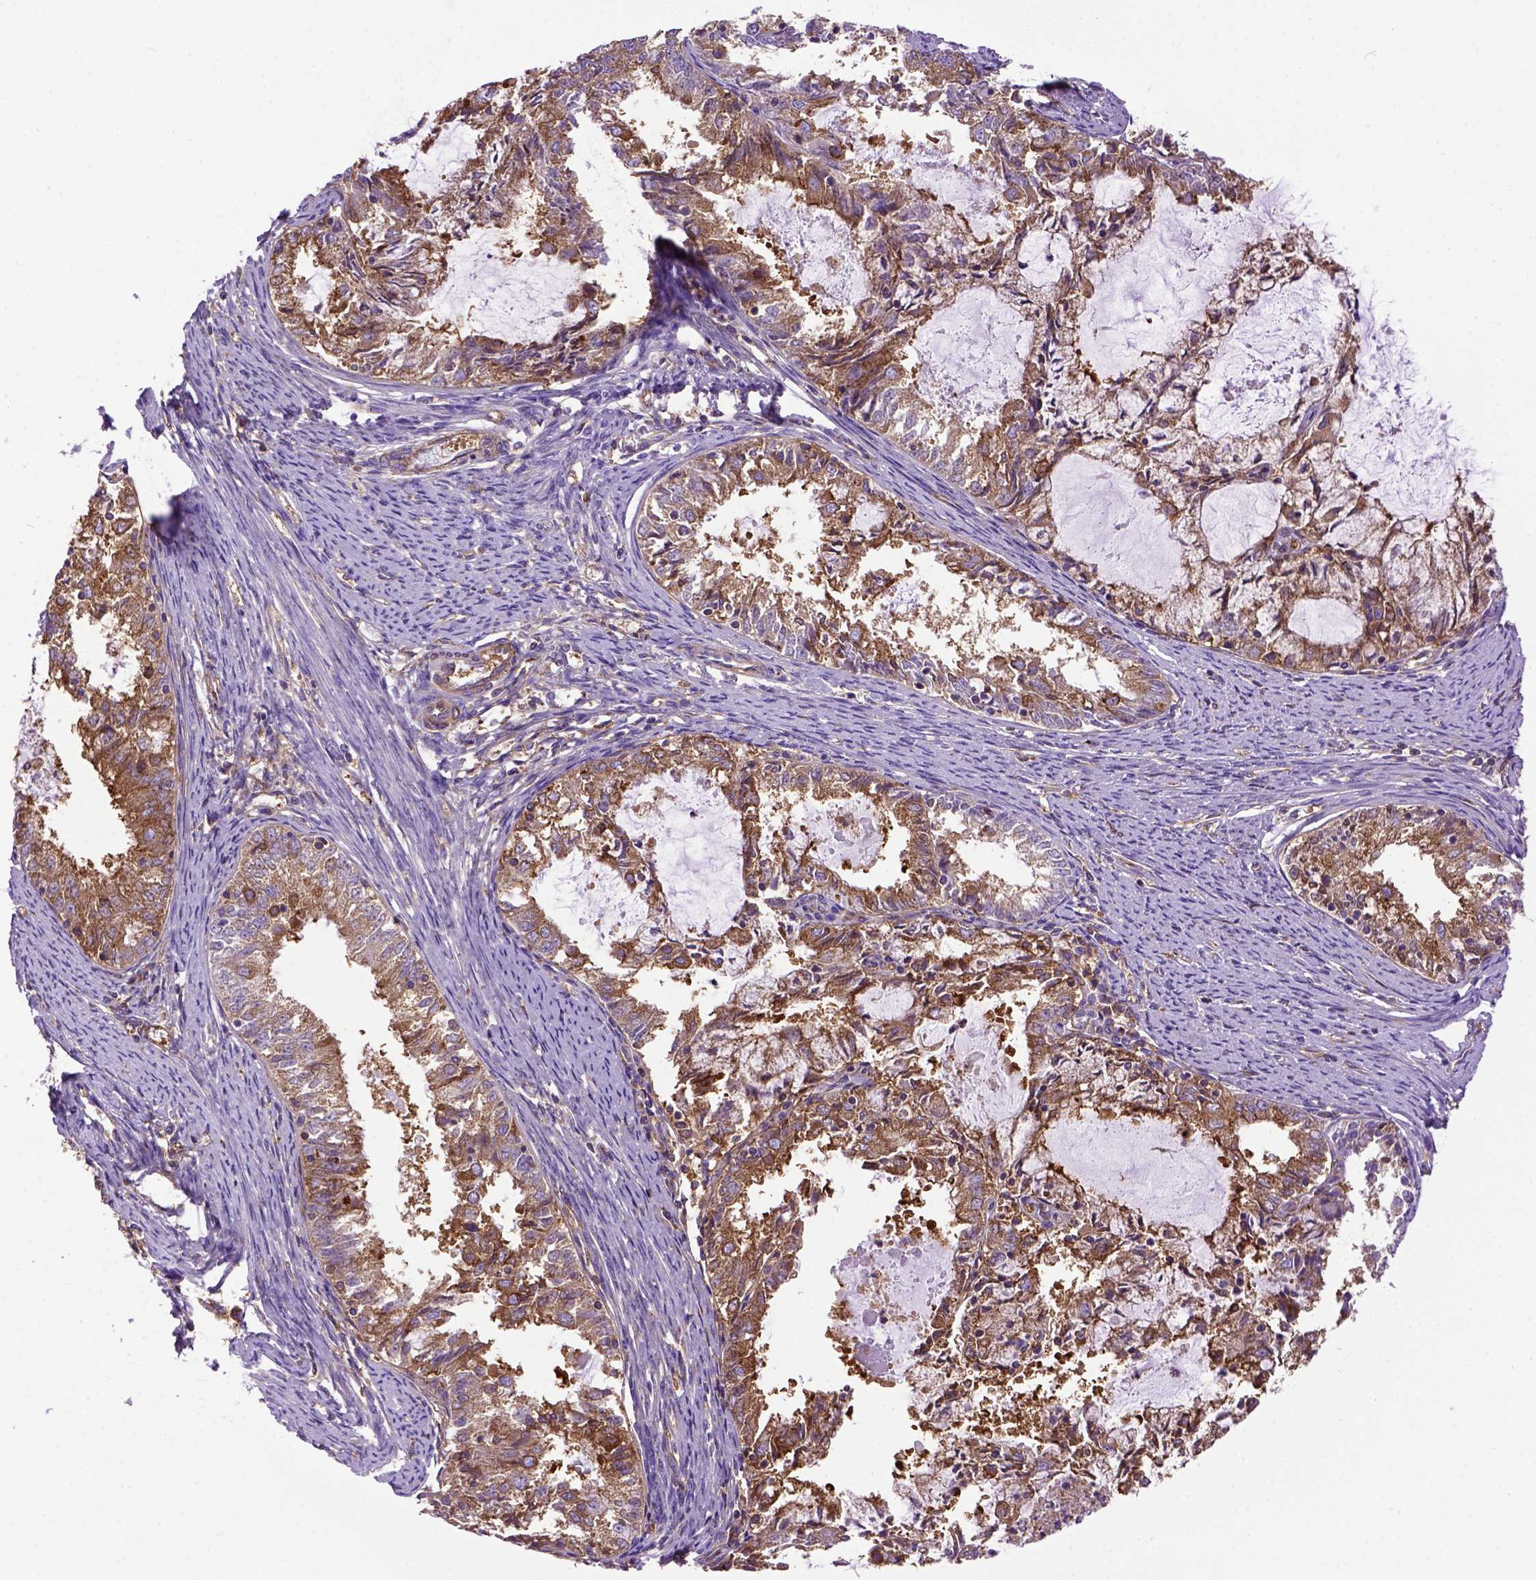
{"staining": {"intensity": "moderate", "quantity": ">75%", "location": "cytoplasmic/membranous"}, "tissue": "endometrial cancer", "cell_type": "Tumor cells", "image_type": "cancer", "snomed": [{"axis": "morphology", "description": "Adenocarcinoma, NOS"}, {"axis": "topography", "description": "Endometrium"}], "caption": "DAB (3,3'-diaminobenzidine) immunohistochemical staining of adenocarcinoma (endometrial) exhibits moderate cytoplasmic/membranous protein positivity in about >75% of tumor cells.", "gene": "MVP", "patient": {"sex": "female", "age": 57}}